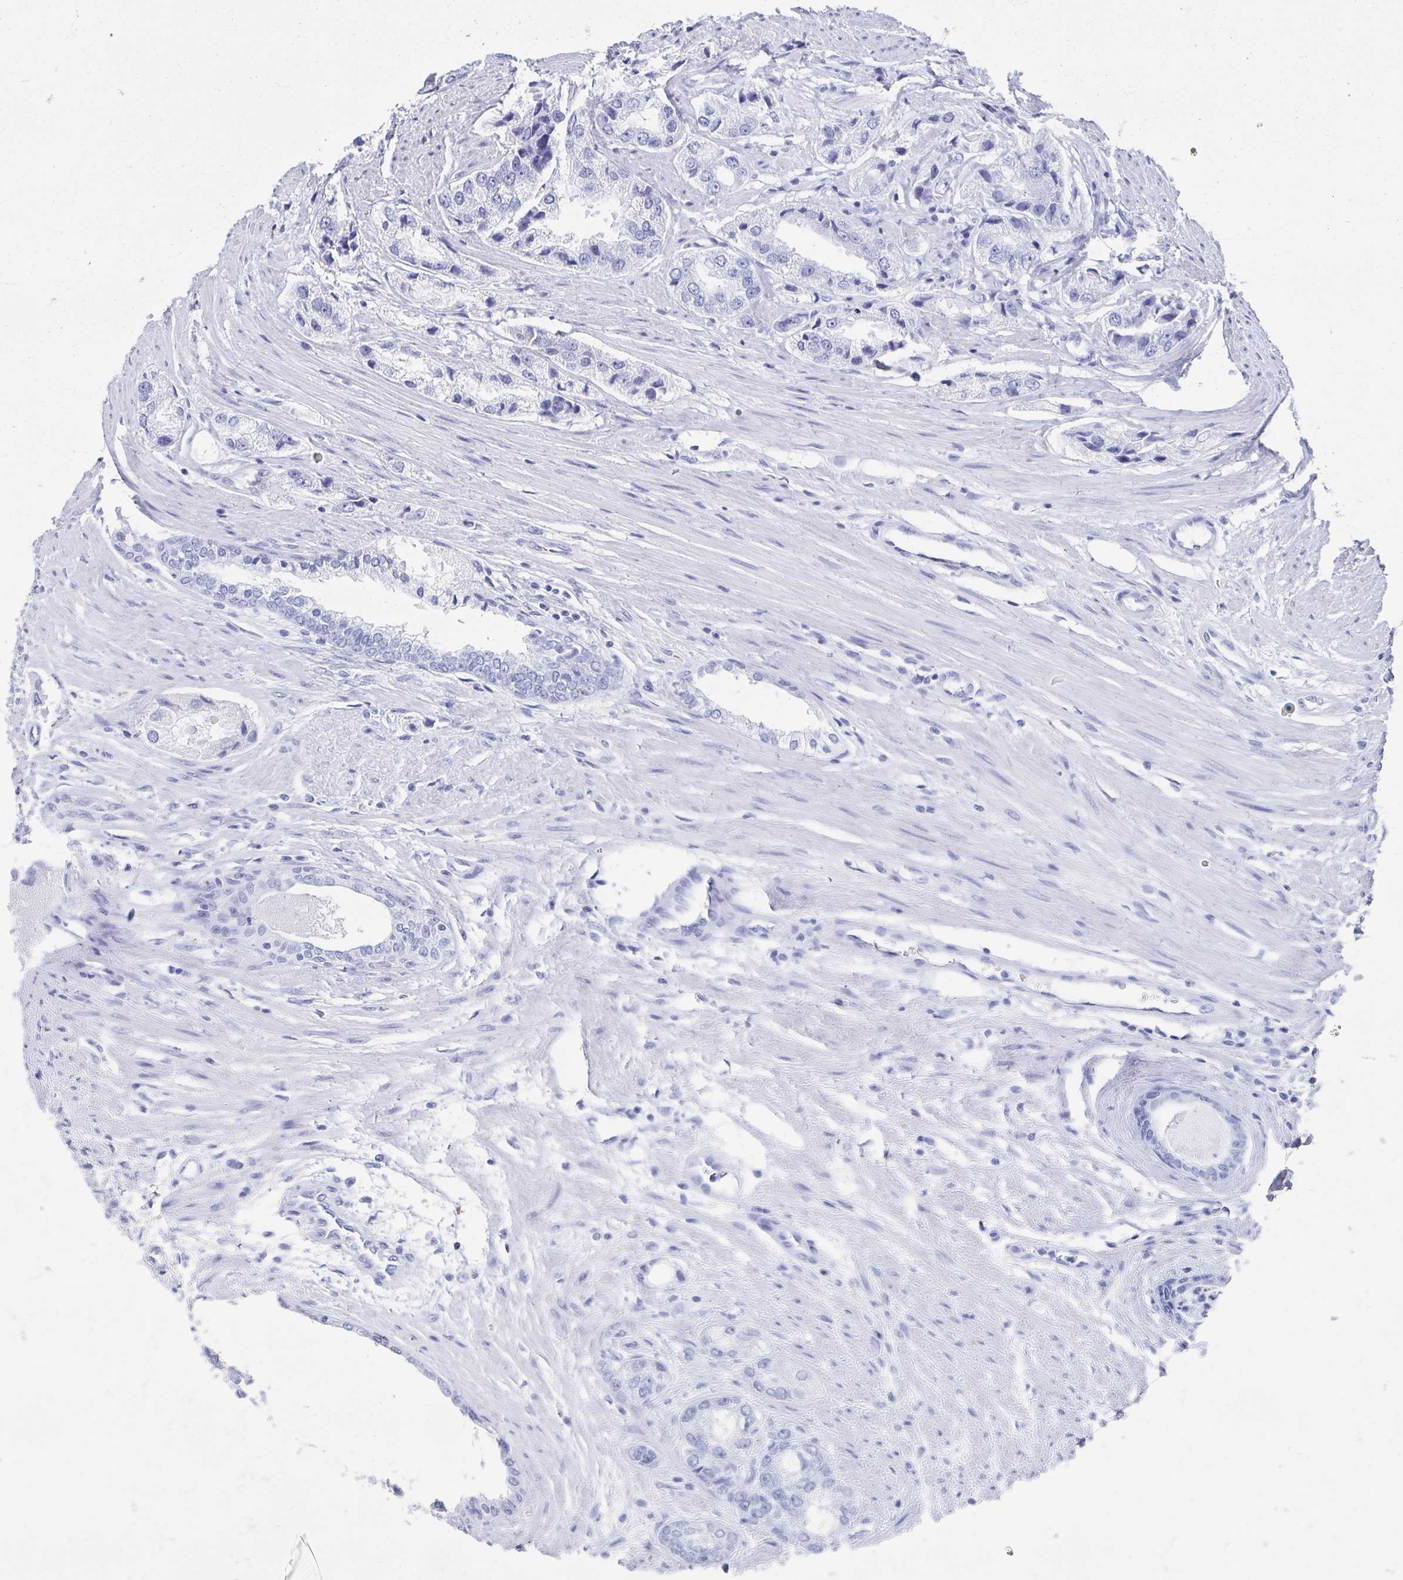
{"staining": {"intensity": "negative", "quantity": "none", "location": "none"}, "tissue": "prostate cancer", "cell_type": "Tumor cells", "image_type": "cancer", "snomed": [{"axis": "morphology", "description": "Adenocarcinoma, Low grade"}, {"axis": "topography", "description": "Prostate"}], "caption": "High power microscopy histopathology image of an immunohistochemistry histopathology image of prostate cancer, revealing no significant expression in tumor cells.", "gene": "HDGFL1", "patient": {"sex": "male", "age": 69}}